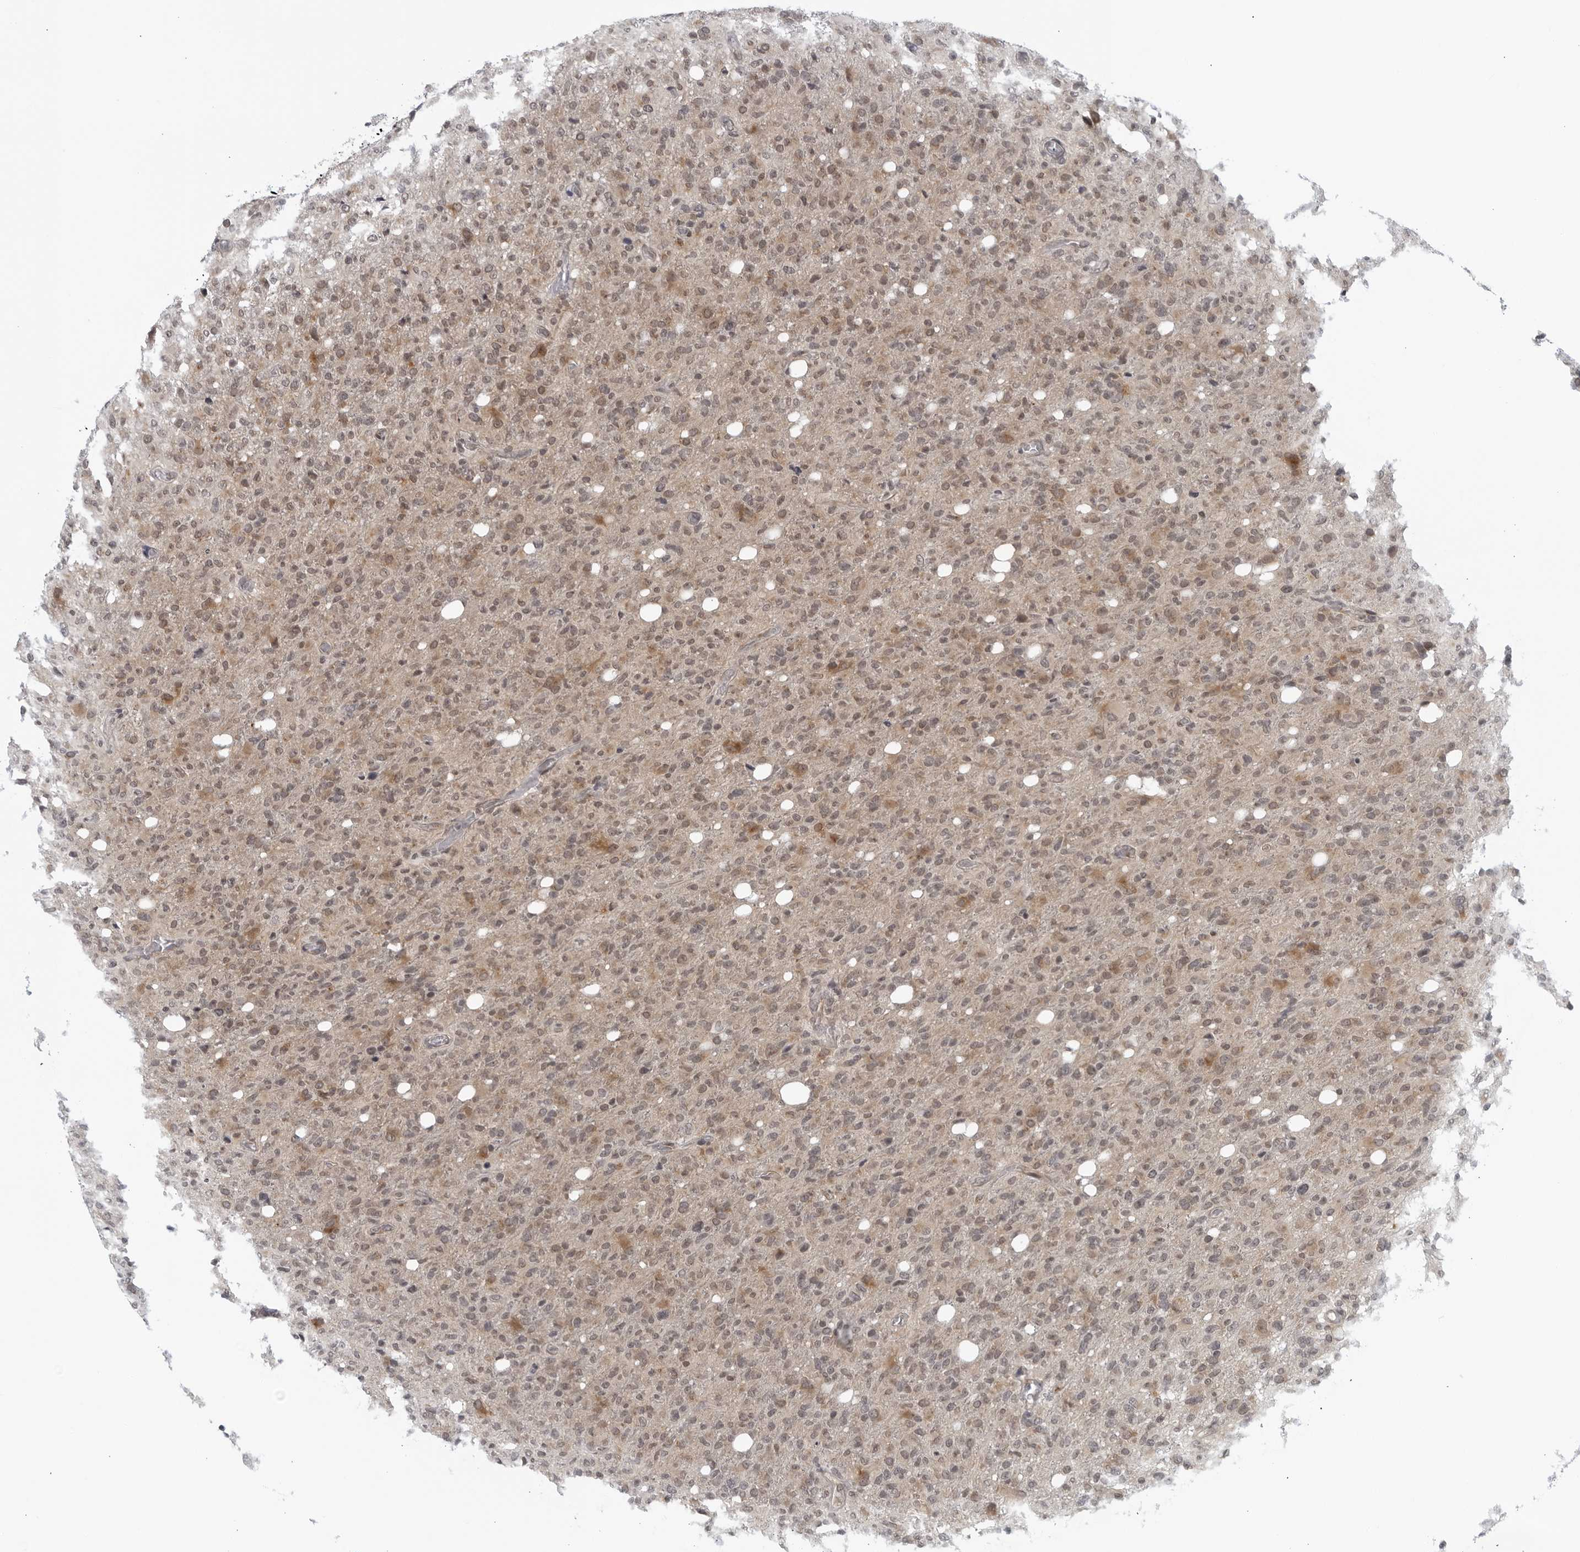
{"staining": {"intensity": "weak", "quantity": ">75%", "location": "nuclear"}, "tissue": "glioma", "cell_type": "Tumor cells", "image_type": "cancer", "snomed": [{"axis": "morphology", "description": "Glioma, malignant, High grade"}, {"axis": "topography", "description": "Brain"}], "caption": "Glioma stained with a protein marker exhibits weak staining in tumor cells.", "gene": "RC3H1", "patient": {"sex": "female", "age": 57}}